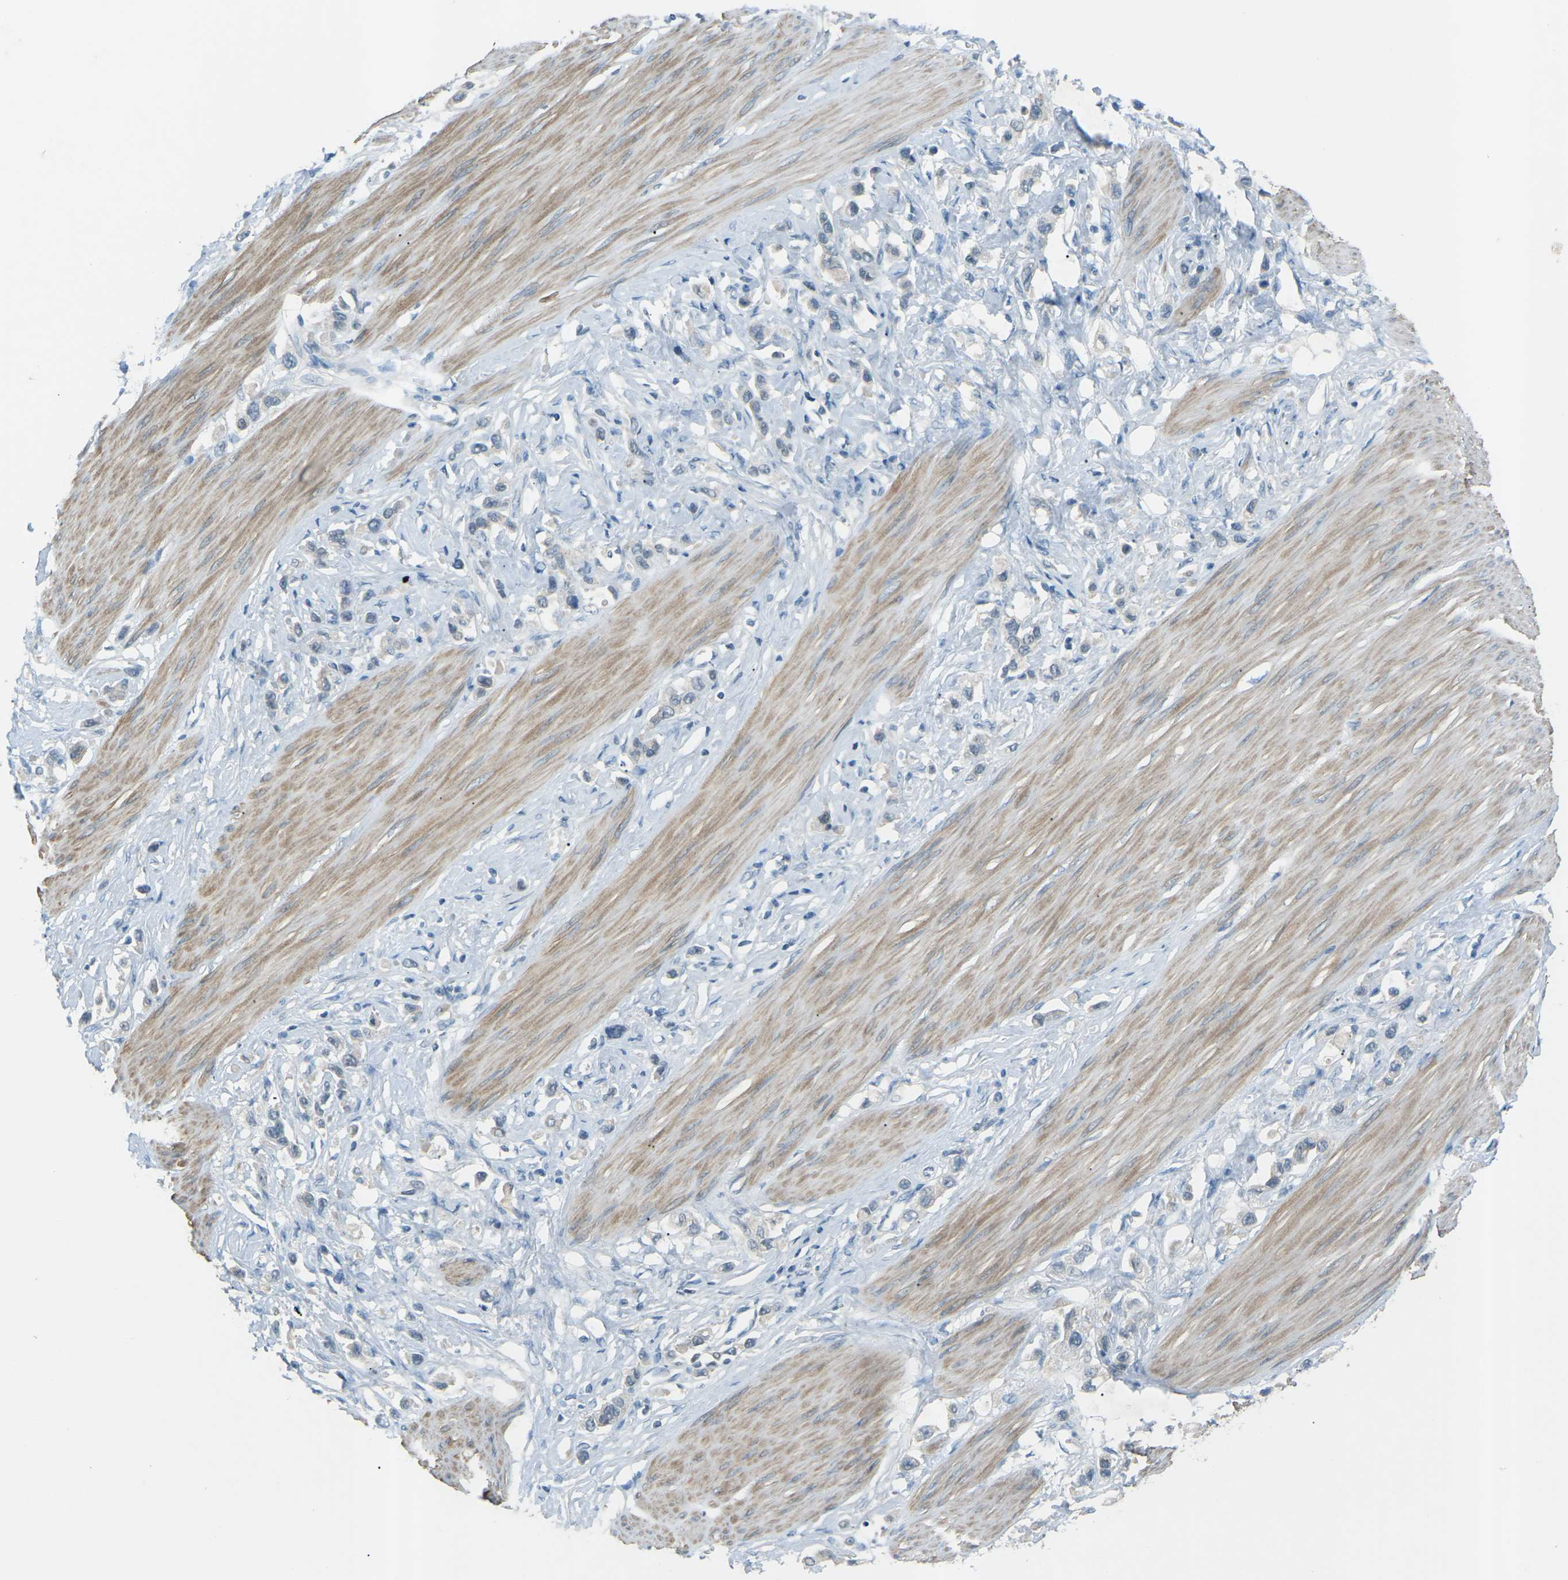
{"staining": {"intensity": "negative", "quantity": "none", "location": "none"}, "tissue": "stomach cancer", "cell_type": "Tumor cells", "image_type": "cancer", "snomed": [{"axis": "morphology", "description": "Adenocarcinoma, NOS"}, {"axis": "topography", "description": "Stomach"}], "caption": "Human stomach cancer stained for a protein using IHC demonstrates no staining in tumor cells.", "gene": "RTN3", "patient": {"sex": "female", "age": 65}}